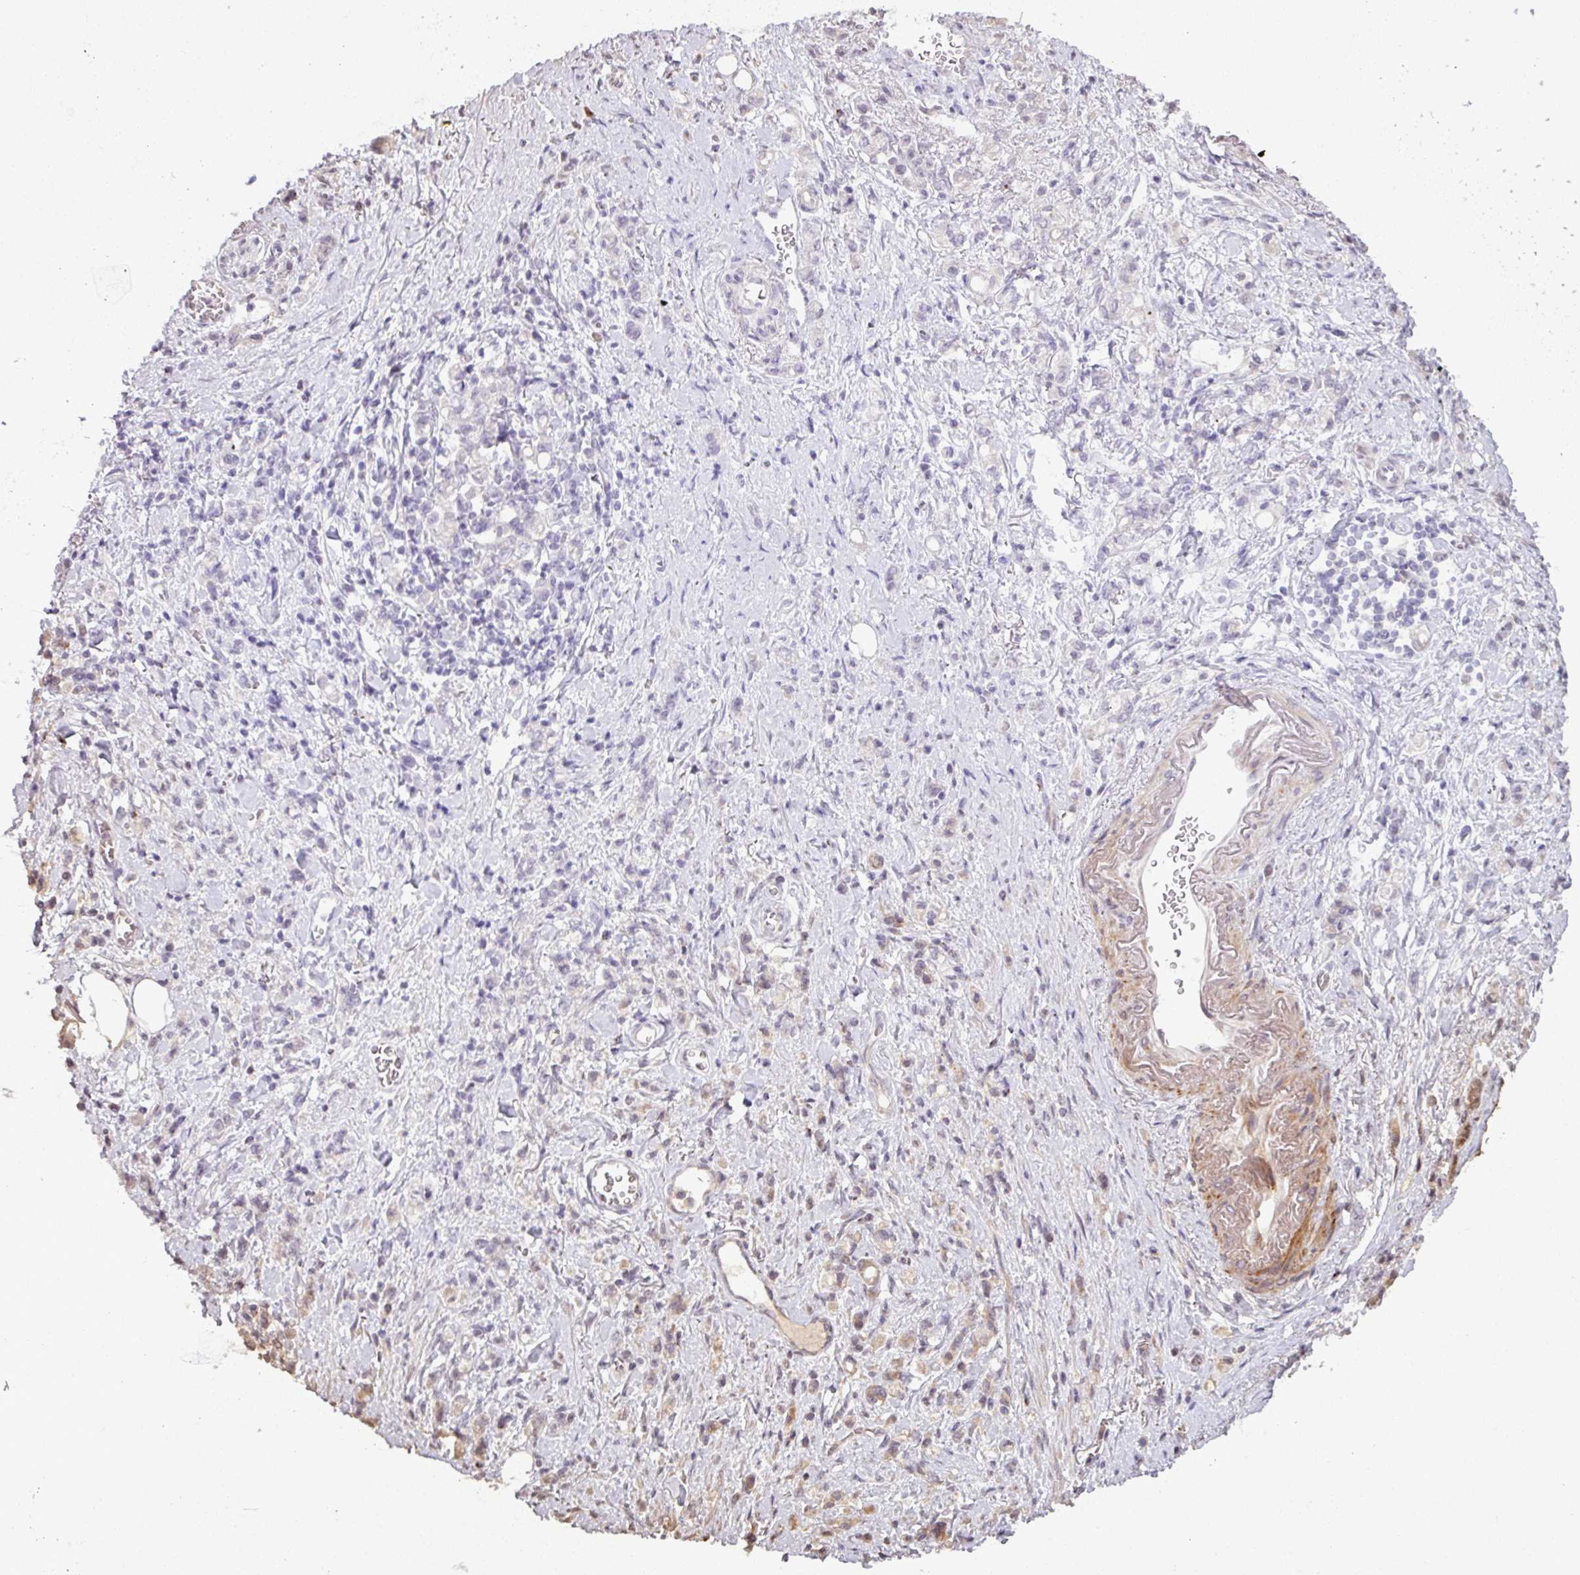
{"staining": {"intensity": "weak", "quantity": "25%-75%", "location": "cytoplasmic/membranous"}, "tissue": "stomach cancer", "cell_type": "Tumor cells", "image_type": "cancer", "snomed": [{"axis": "morphology", "description": "Adenocarcinoma, NOS"}, {"axis": "topography", "description": "Stomach"}], "caption": "Weak cytoplasmic/membranous expression for a protein is seen in about 25%-75% of tumor cells of stomach cancer using IHC.", "gene": "OR6B1", "patient": {"sex": "male", "age": 77}}